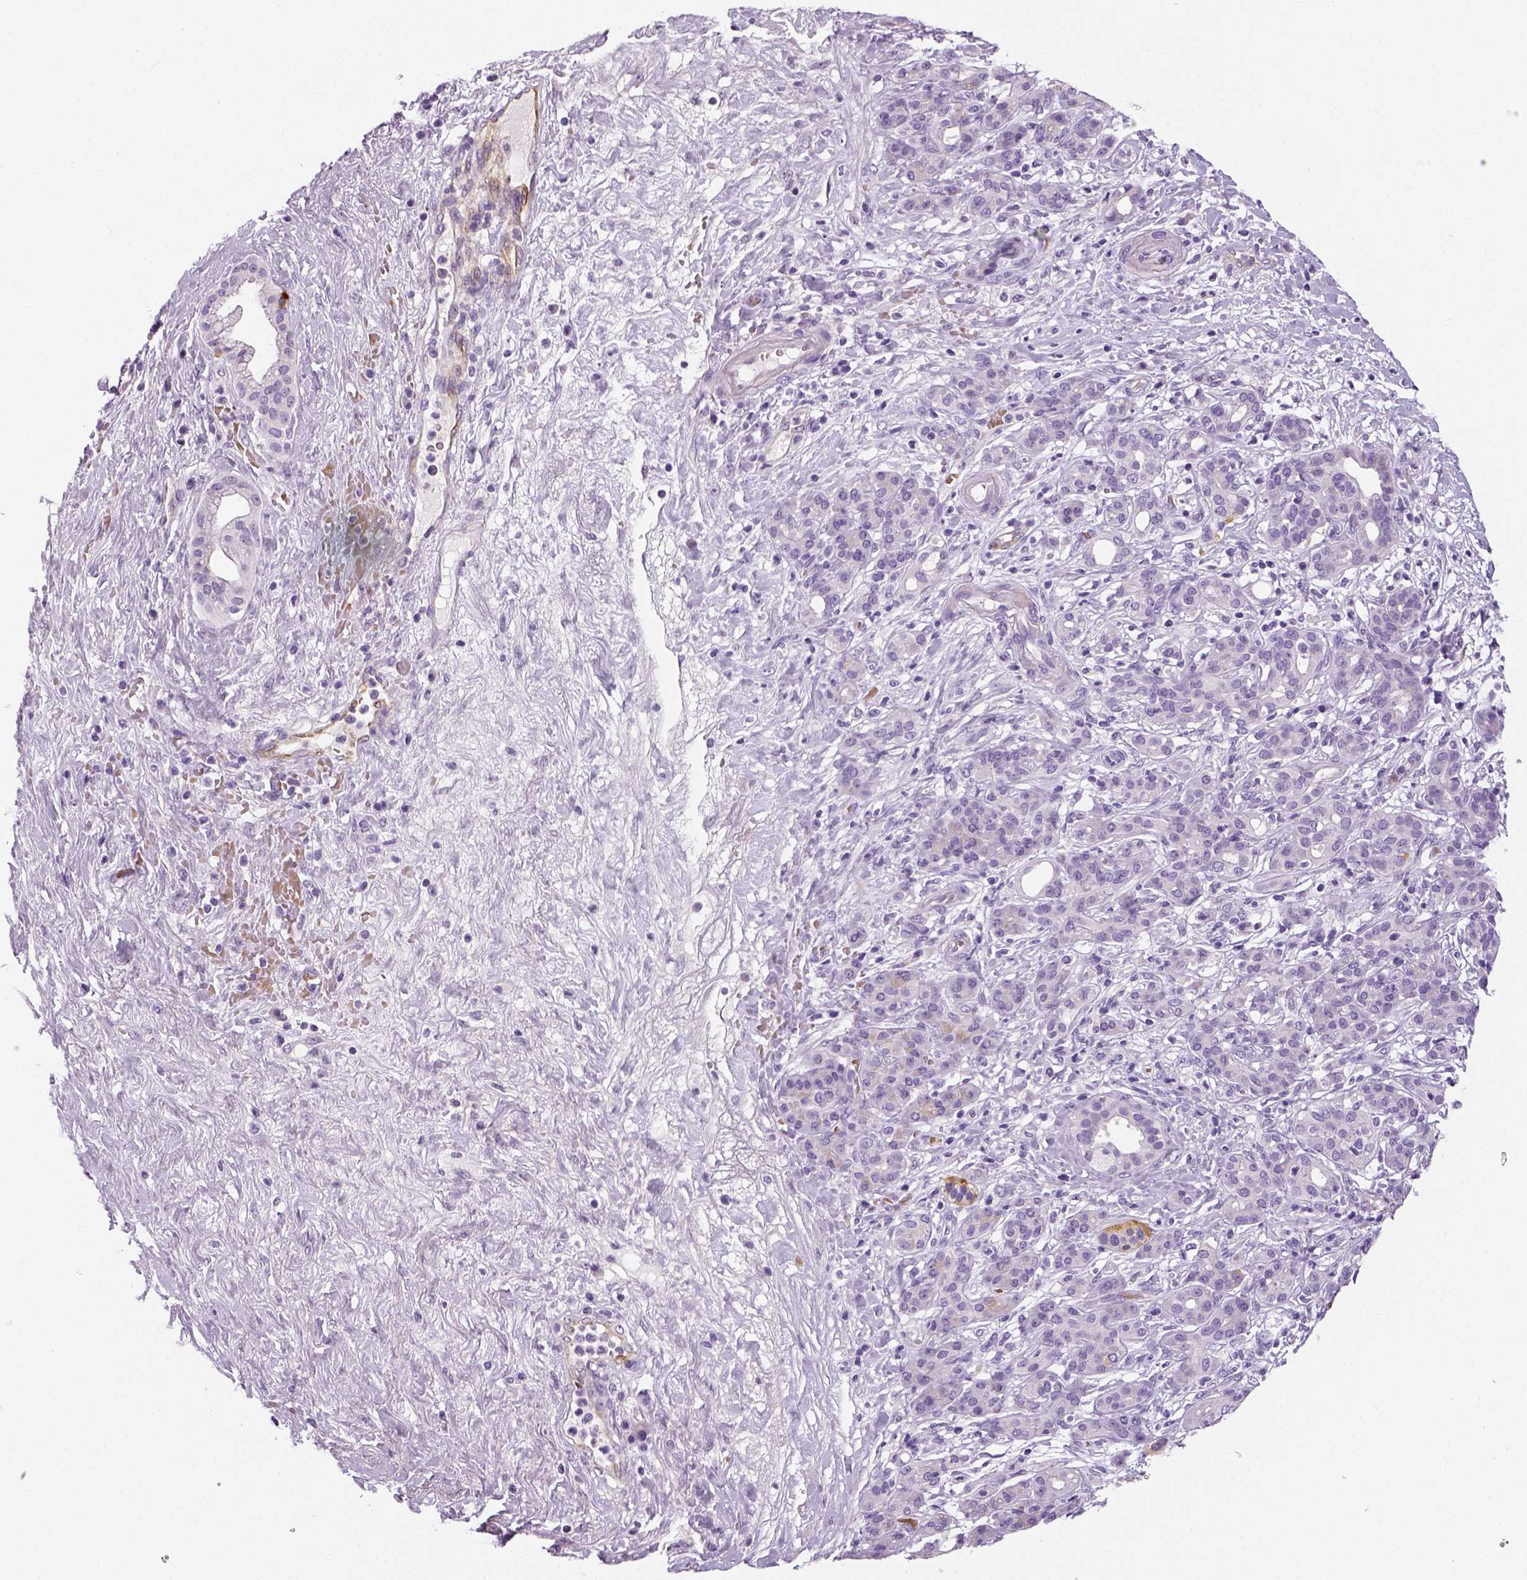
{"staining": {"intensity": "negative", "quantity": "none", "location": "none"}, "tissue": "pancreatic cancer", "cell_type": "Tumor cells", "image_type": "cancer", "snomed": [{"axis": "morphology", "description": "Adenocarcinoma, NOS"}, {"axis": "topography", "description": "Pancreas"}], "caption": "Immunohistochemistry histopathology image of human pancreatic cancer stained for a protein (brown), which reveals no positivity in tumor cells.", "gene": "TSPAN7", "patient": {"sex": "male", "age": 44}}